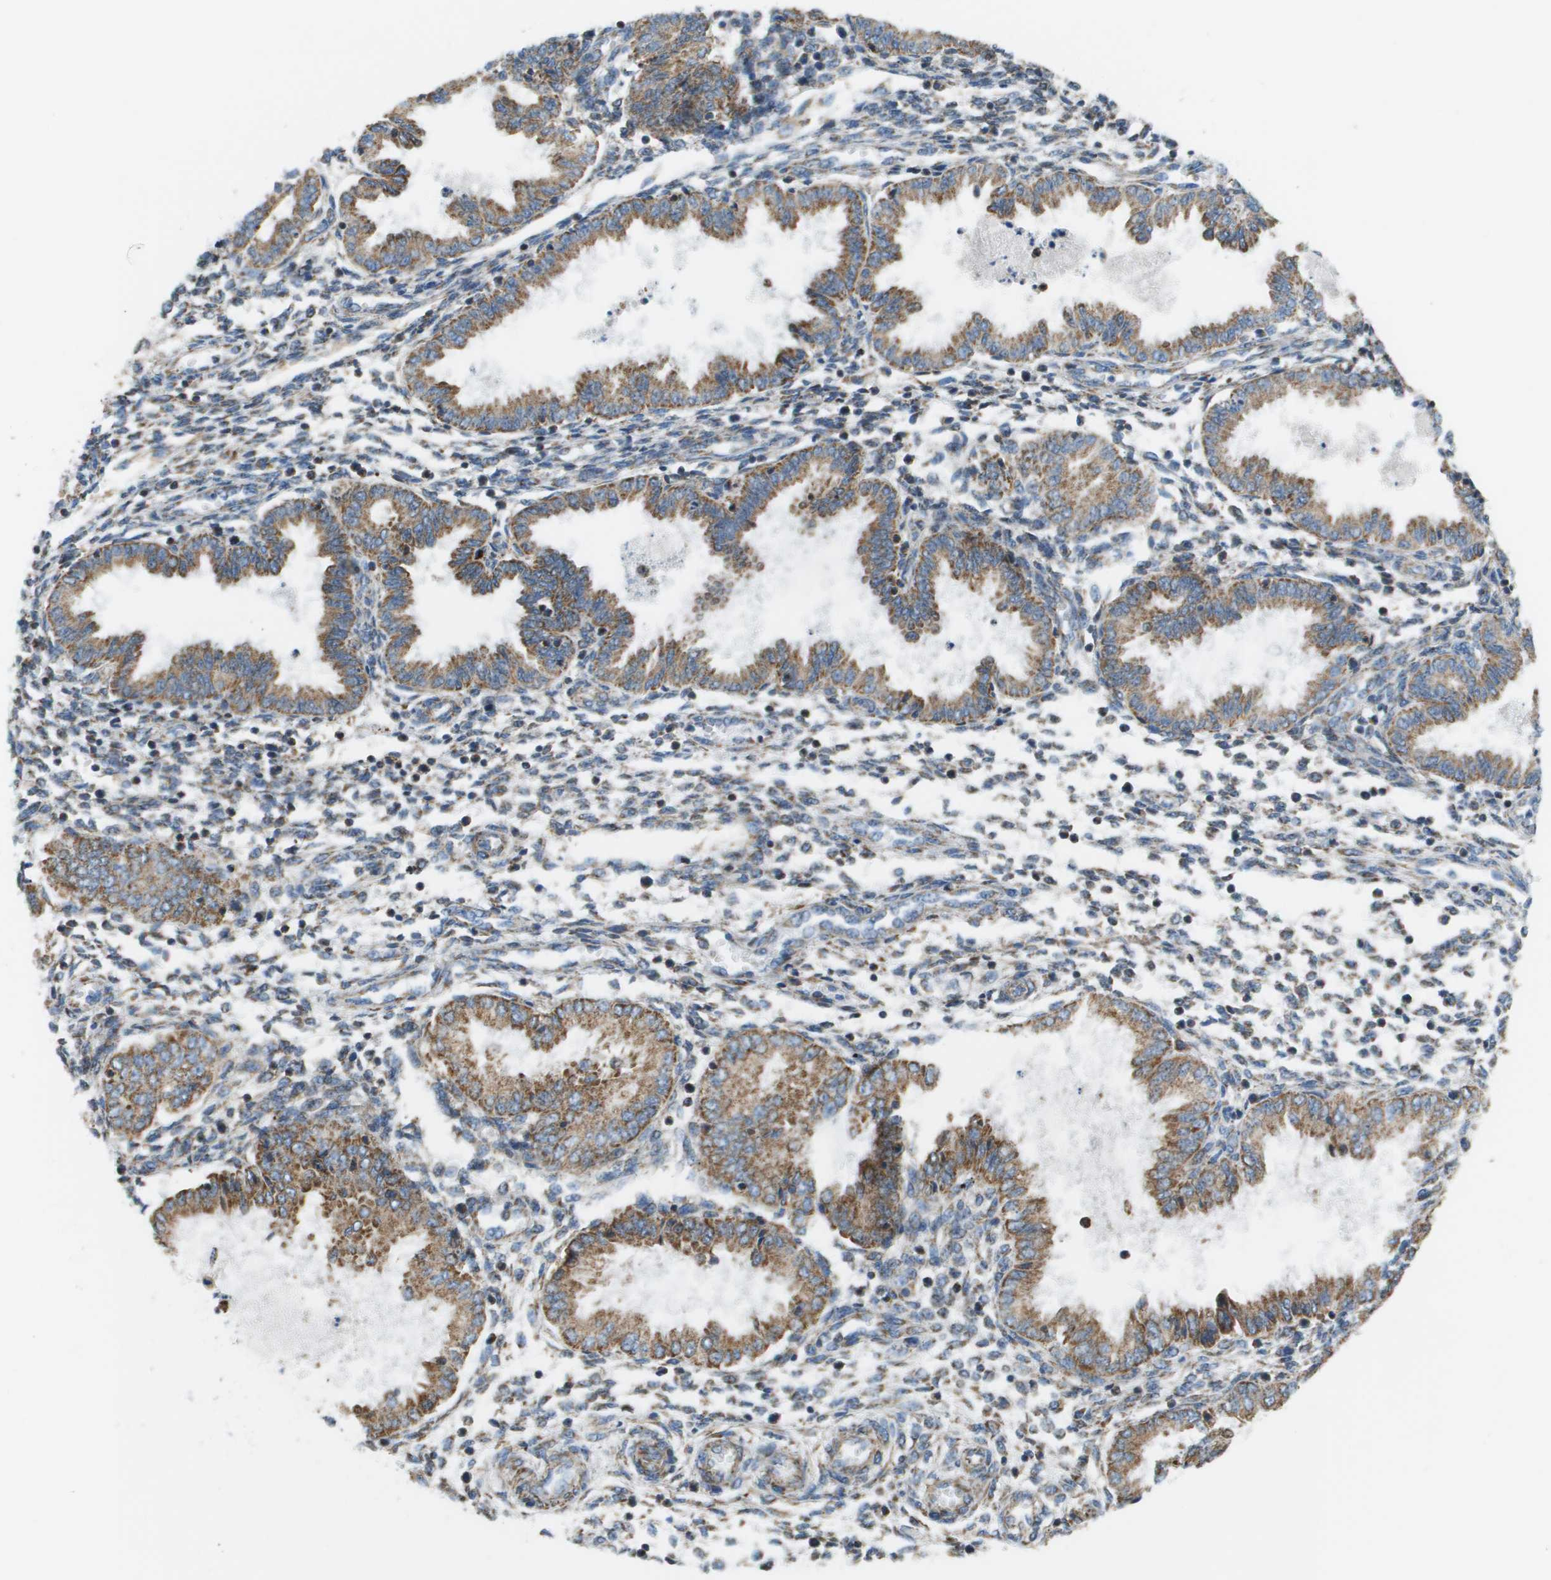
{"staining": {"intensity": "weak", "quantity": "25%-75%", "location": "cytoplasmic/membranous"}, "tissue": "endometrium", "cell_type": "Cells in endometrial stroma", "image_type": "normal", "snomed": [{"axis": "morphology", "description": "Normal tissue, NOS"}, {"axis": "topography", "description": "Endometrium"}], "caption": "Immunohistochemistry (IHC) of unremarkable human endometrium reveals low levels of weak cytoplasmic/membranous expression in approximately 25%-75% of cells in endometrial stroma.", "gene": "TAOK3", "patient": {"sex": "female", "age": 33}}